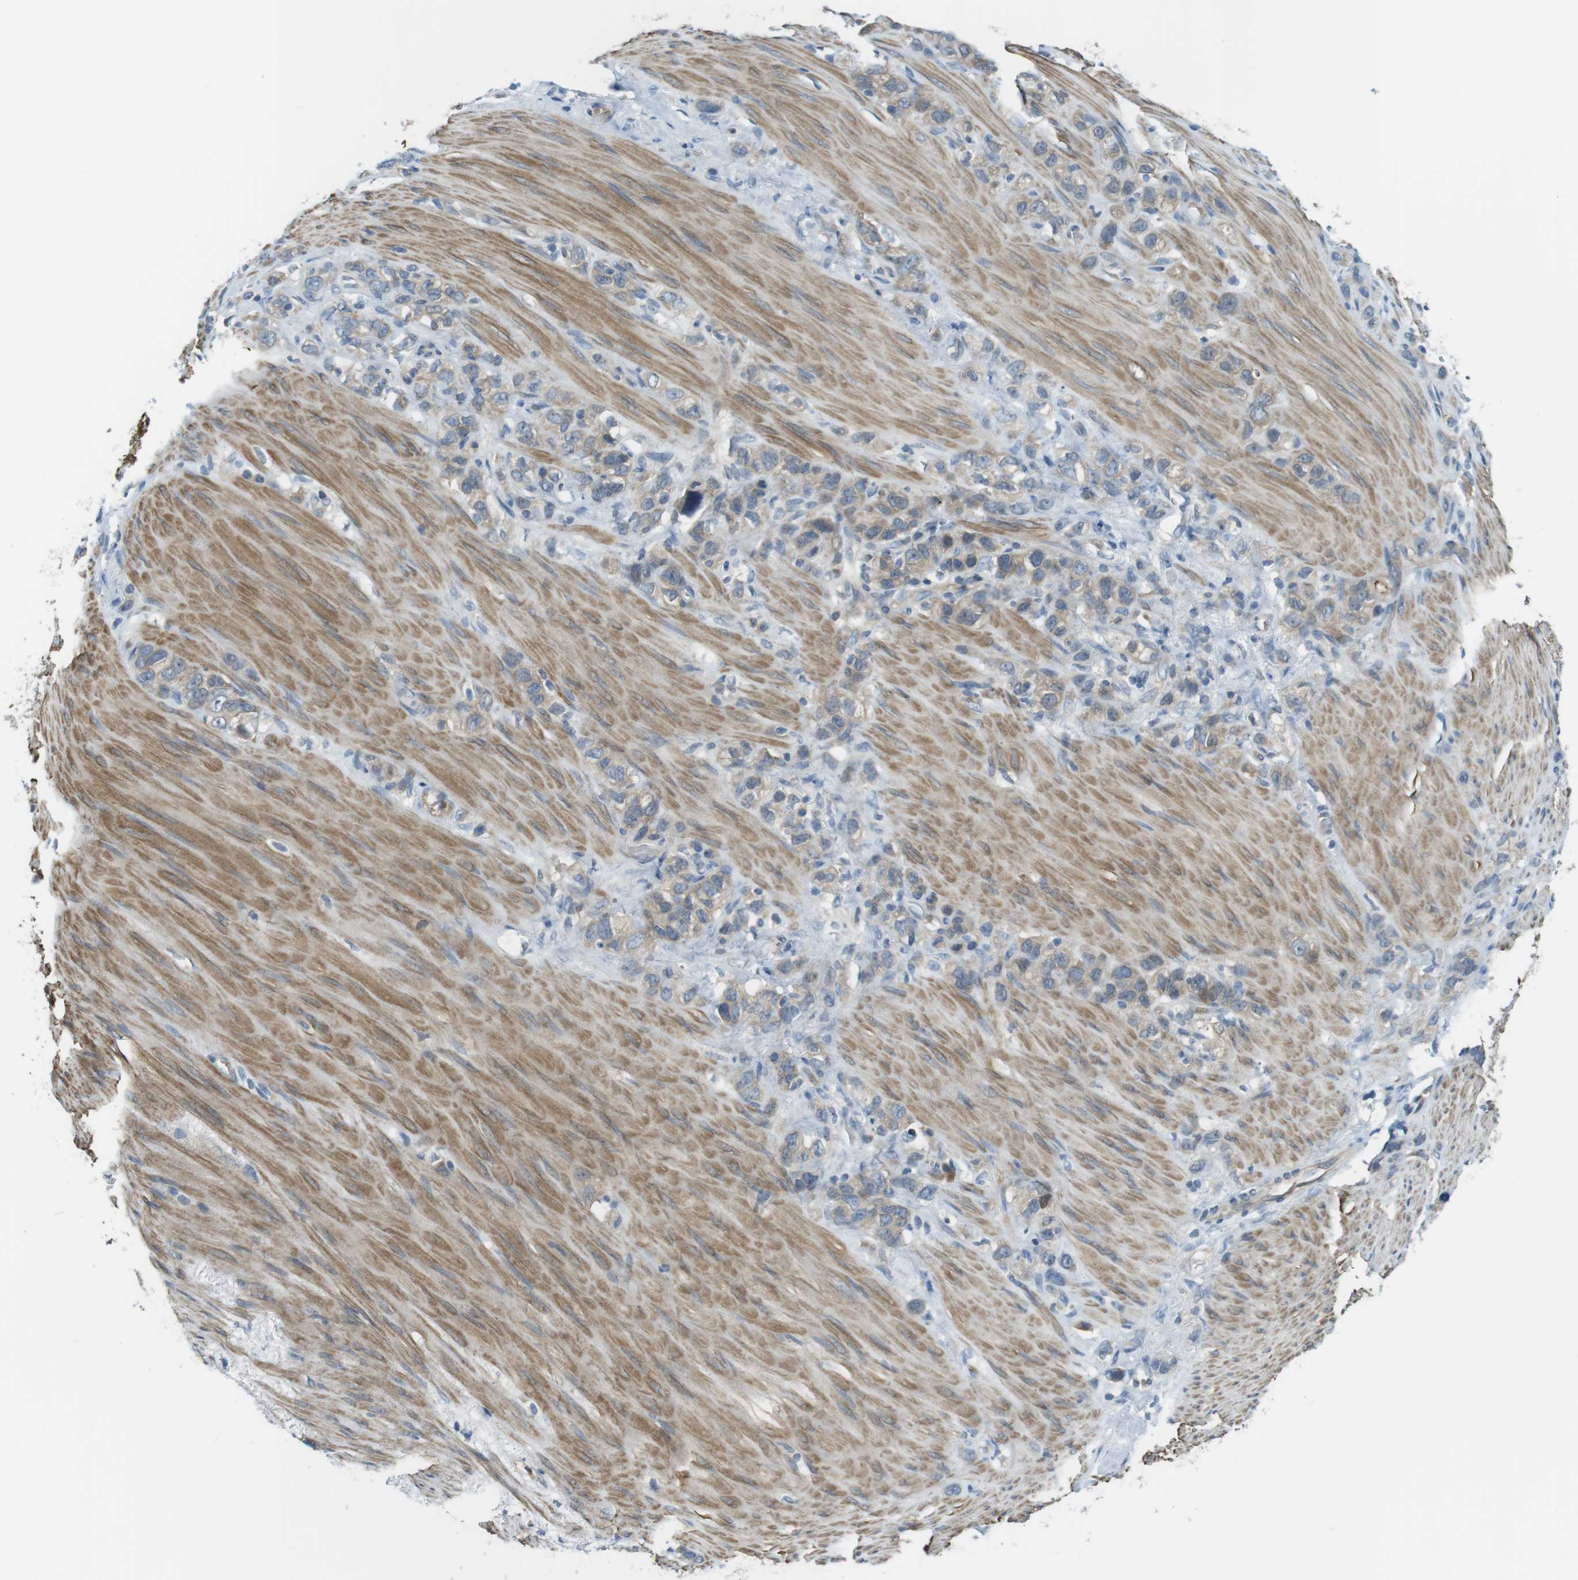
{"staining": {"intensity": "weak", "quantity": "25%-75%", "location": "cytoplasmic/membranous"}, "tissue": "stomach cancer", "cell_type": "Tumor cells", "image_type": "cancer", "snomed": [{"axis": "morphology", "description": "Normal tissue, NOS"}, {"axis": "morphology", "description": "Adenocarcinoma, NOS"}, {"axis": "morphology", "description": "Adenocarcinoma, High grade"}, {"axis": "topography", "description": "Stomach, upper"}, {"axis": "topography", "description": "Stomach"}], "caption": "Immunohistochemistry histopathology image of neoplastic tissue: human stomach cancer (adenocarcinoma) stained using IHC reveals low levels of weak protein expression localized specifically in the cytoplasmic/membranous of tumor cells, appearing as a cytoplasmic/membranous brown color.", "gene": "LRRC3B", "patient": {"sex": "female", "age": 65}}